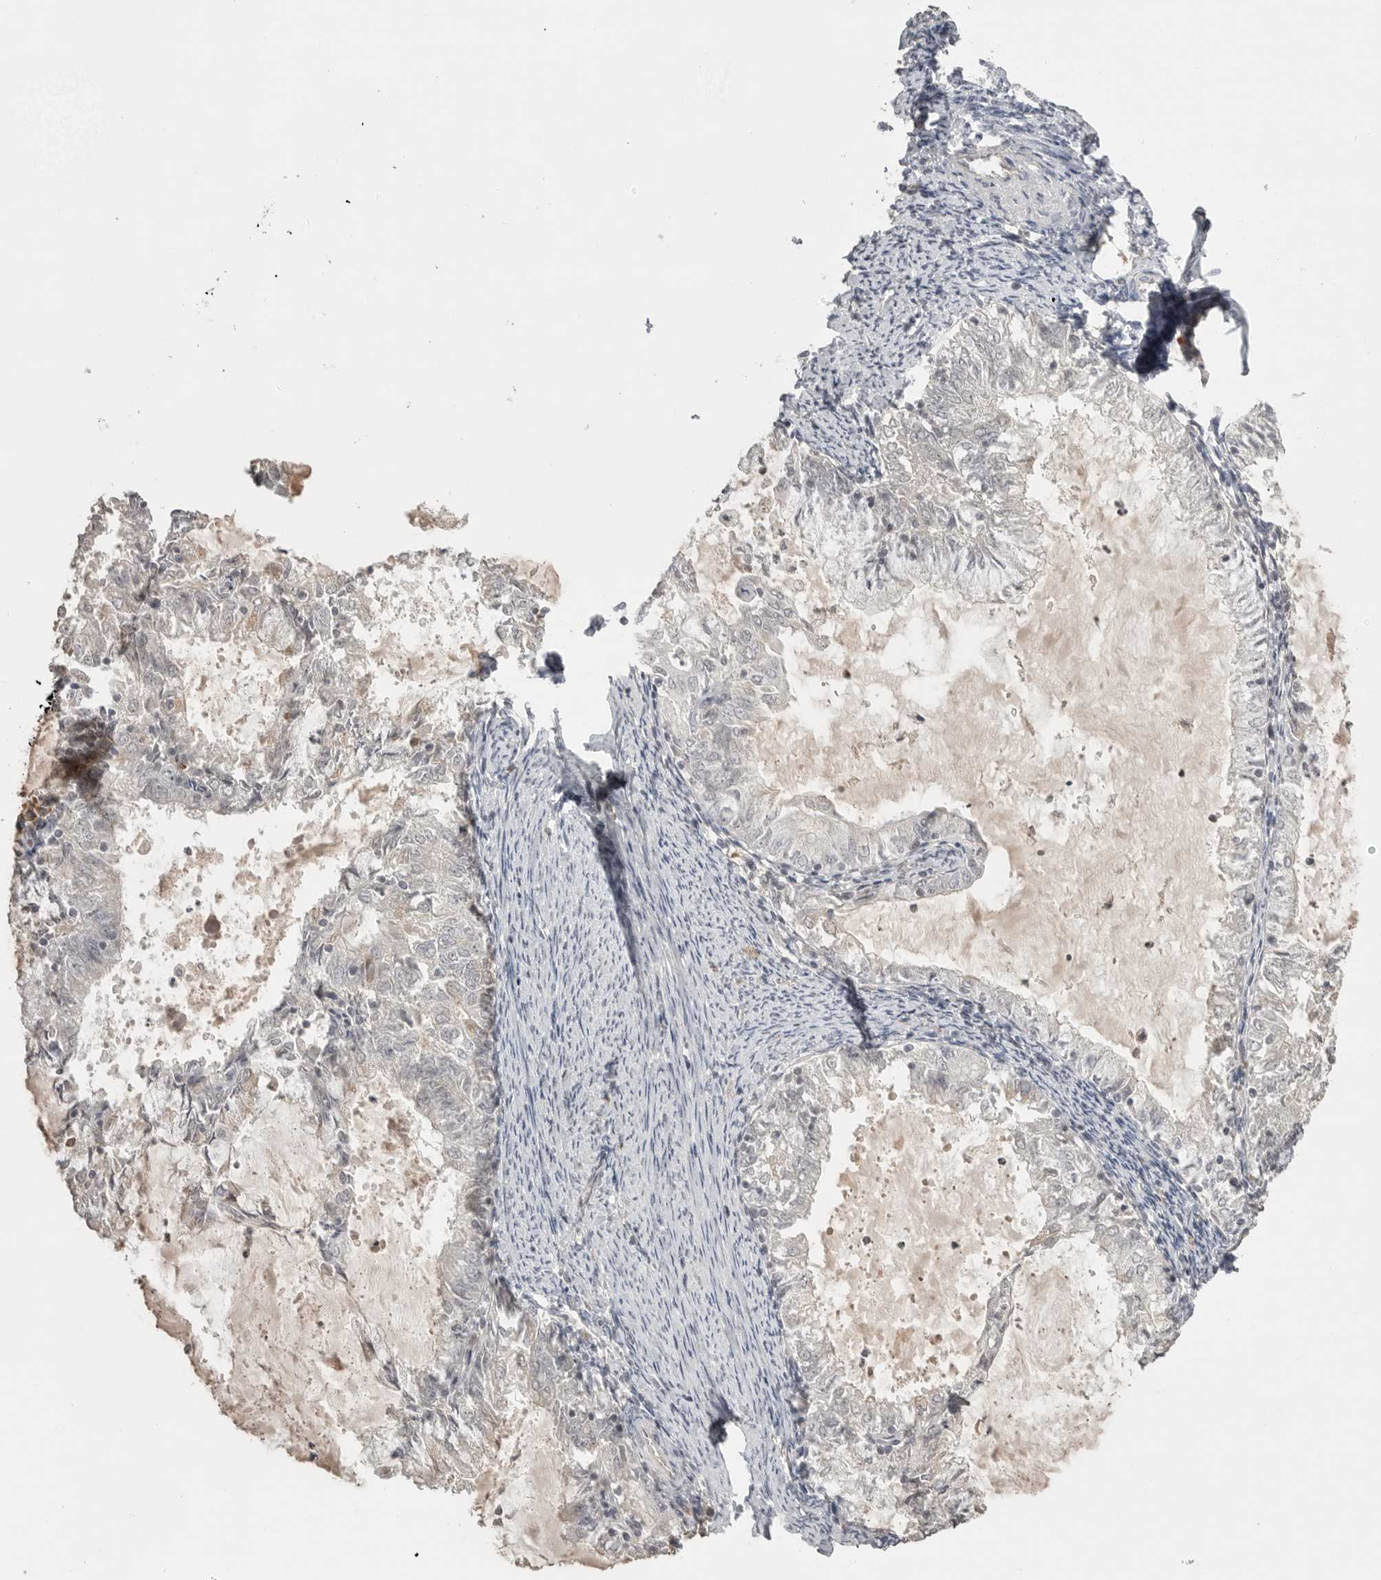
{"staining": {"intensity": "negative", "quantity": "none", "location": "none"}, "tissue": "endometrial cancer", "cell_type": "Tumor cells", "image_type": "cancer", "snomed": [{"axis": "morphology", "description": "Adenocarcinoma, NOS"}, {"axis": "topography", "description": "Endometrium"}], "caption": "DAB immunohistochemical staining of human endometrial cancer displays no significant positivity in tumor cells.", "gene": "SMG8", "patient": {"sex": "female", "age": 57}}